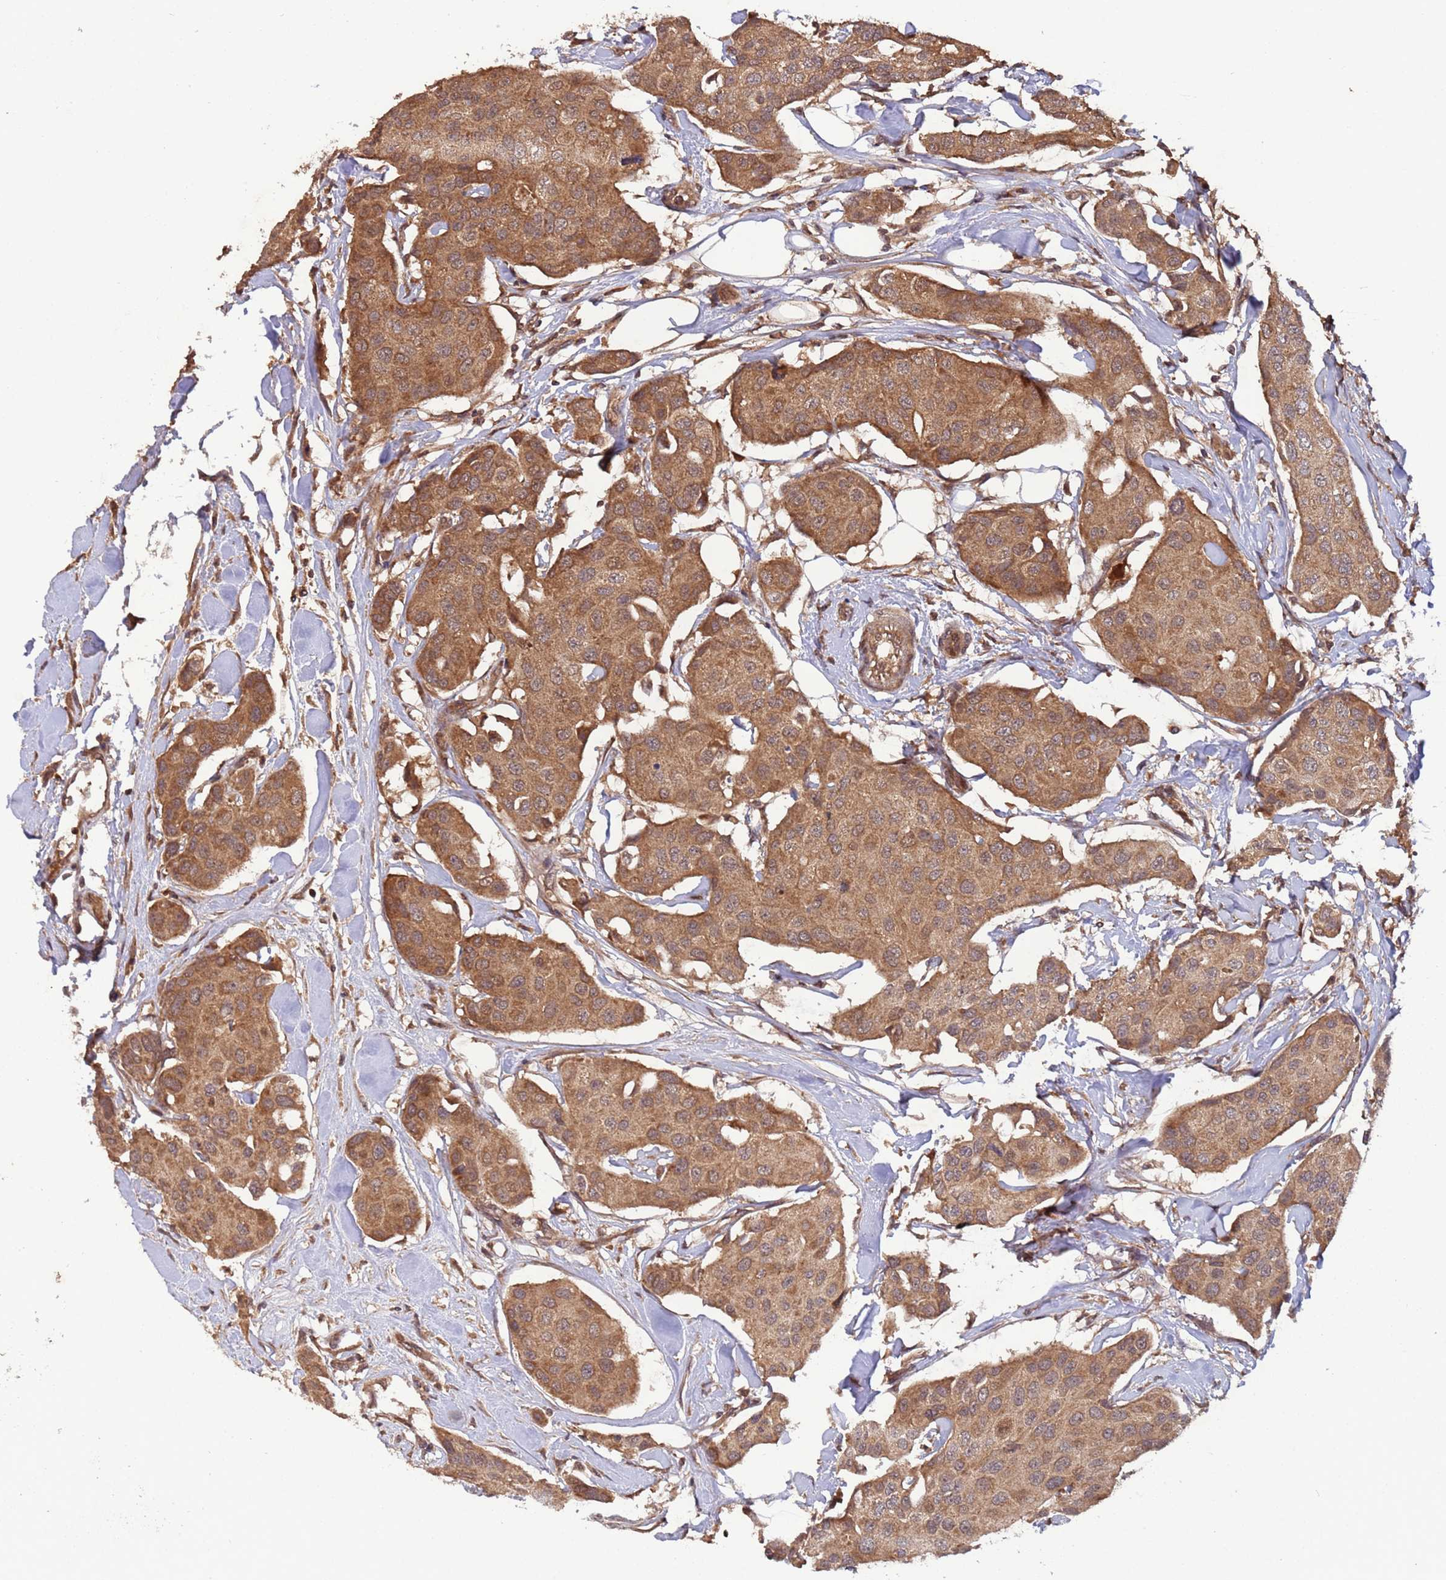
{"staining": {"intensity": "moderate", "quantity": ">75%", "location": "cytoplasmic/membranous,nuclear"}, "tissue": "breast cancer", "cell_type": "Tumor cells", "image_type": "cancer", "snomed": [{"axis": "morphology", "description": "Duct carcinoma"}, {"axis": "topography", "description": "Breast"}, {"axis": "topography", "description": "Lymph node"}], "caption": "Immunohistochemistry of human breast intraductal carcinoma demonstrates medium levels of moderate cytoplasmic/membranous and nuclear expression in approximately >75% of tumor cells.", "gene": "ERI1", "patient": {"sex": "female", "age": 80}}